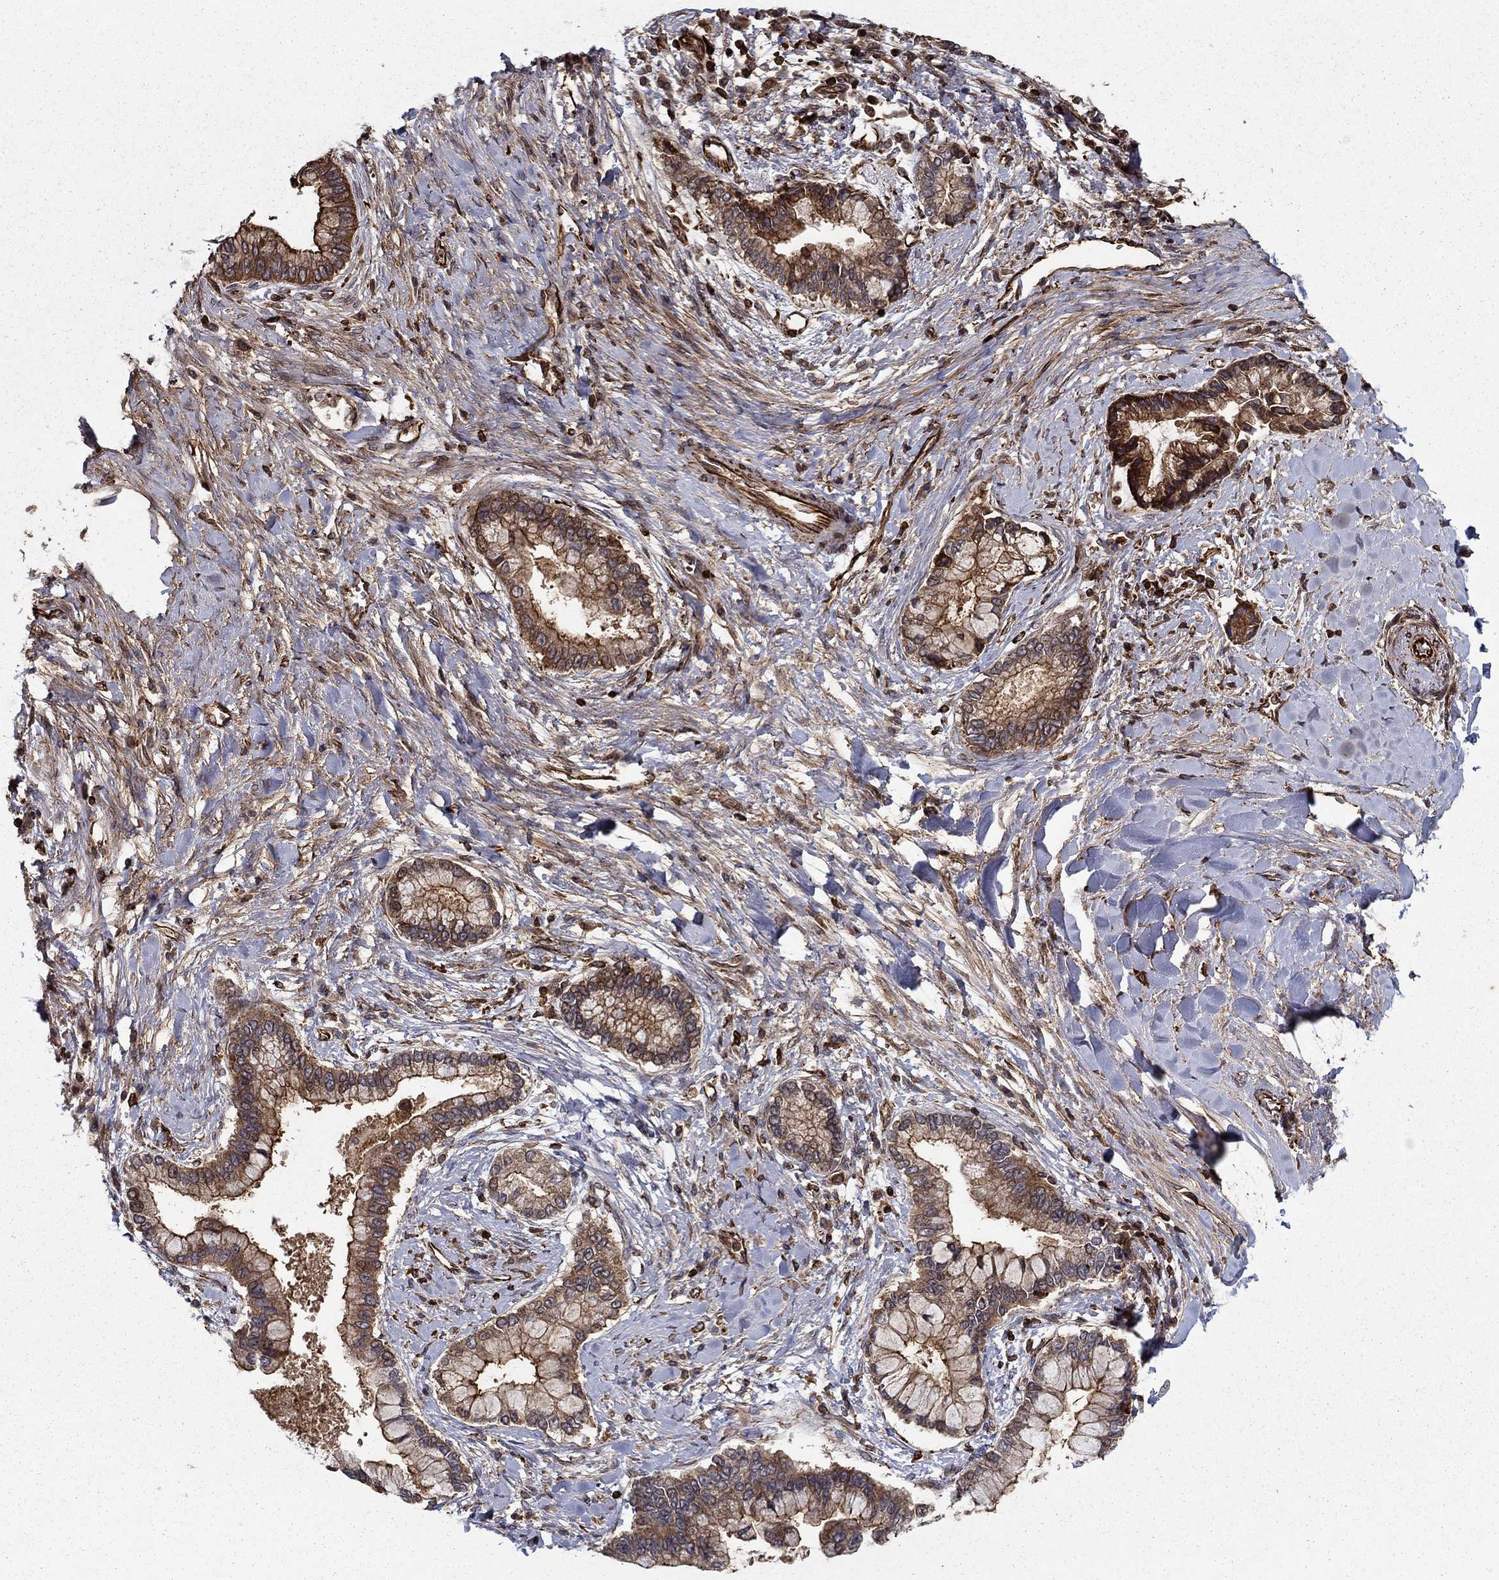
{"staining": {"intensity": "moderate", "quantity": ">75%", "location": "cytoplasmic/membranous"}, "tissue": "liver cancer", "cell_type": "Tumor cells", "image_type": "cancer", "snomed": [{"axis": "morphology", "description": "Cholangiocarcinoma"}, {"axis": "topography", "description": "Liver"}], "caption": "IHC staining of liver cancer (cholangiocarcinoma), which shows medium levels of moderate cytoplasmic/membranous staining in about >75% of tumor cells indicating moderate cytoplasmic/membranous protein expression. The staining was performed using DAB (3,3'-diaminobenzidine) (brown) for protein detection and nuclei were counterstained in hematoxylin (blue).", "gene": "ADM", "patient": {"sex": "male", "age": 50}}